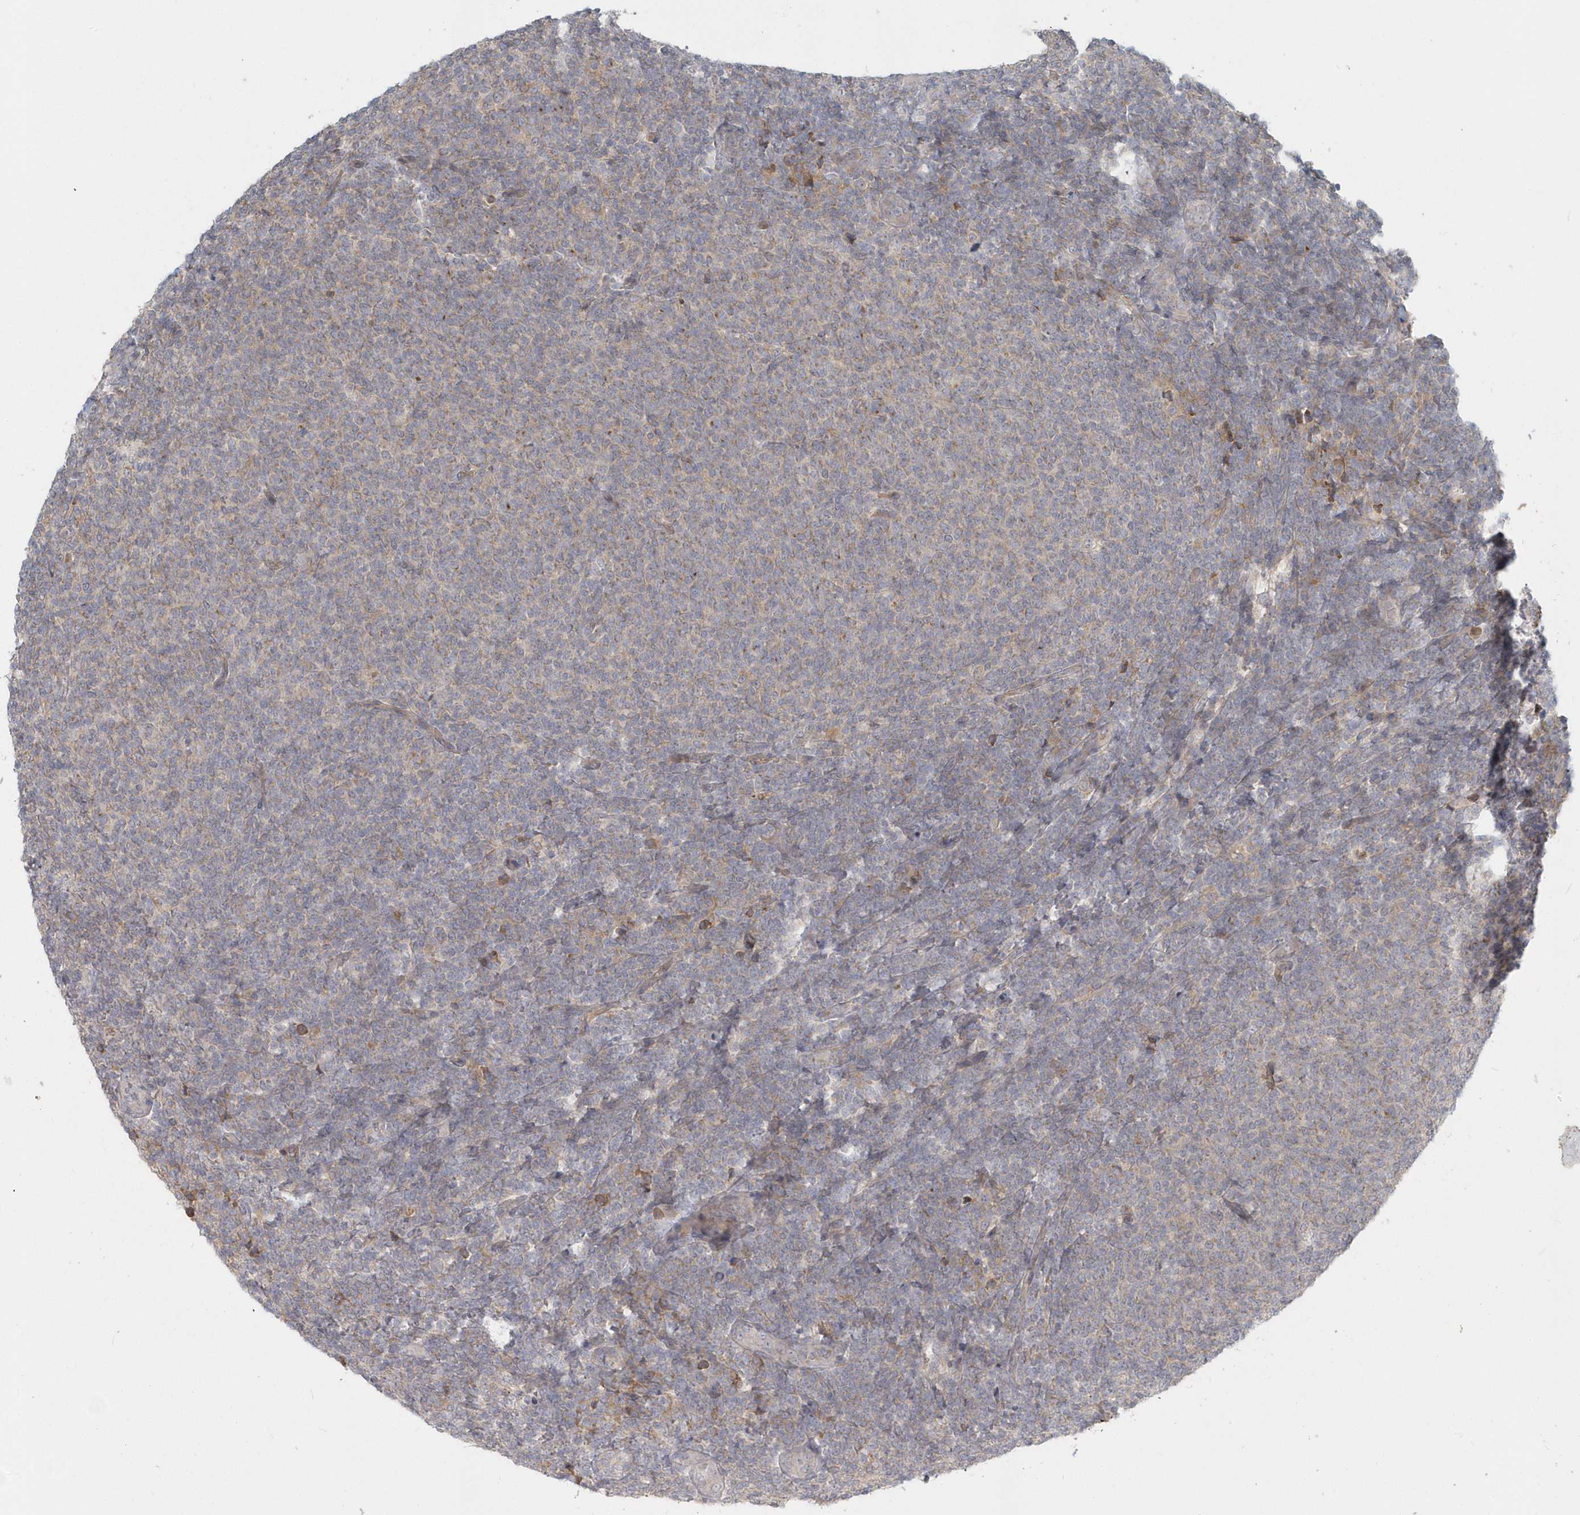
{"staining": {"intensity": "weak", "quantity": "<25%", "location": "cytoplasmic/membranous"}, "tissue": "lymphoma", "cell_type": "Tumor cells", "image_type": "cancer", "snomed": [{"axis": "morphology", "description": "Malignant lymphoma, non-Hodgkin's type, Low grade"}, {"axis": "topography", "description": "Lymph node"}], "caption": "This is an immunohistochemistry micrograph of low-grade malignant lymphoma, non-Hodgkin's type. There is no staining in tumor cells.", "gene": "NAPB", "patient": {"sex": "male", "age": 66}}